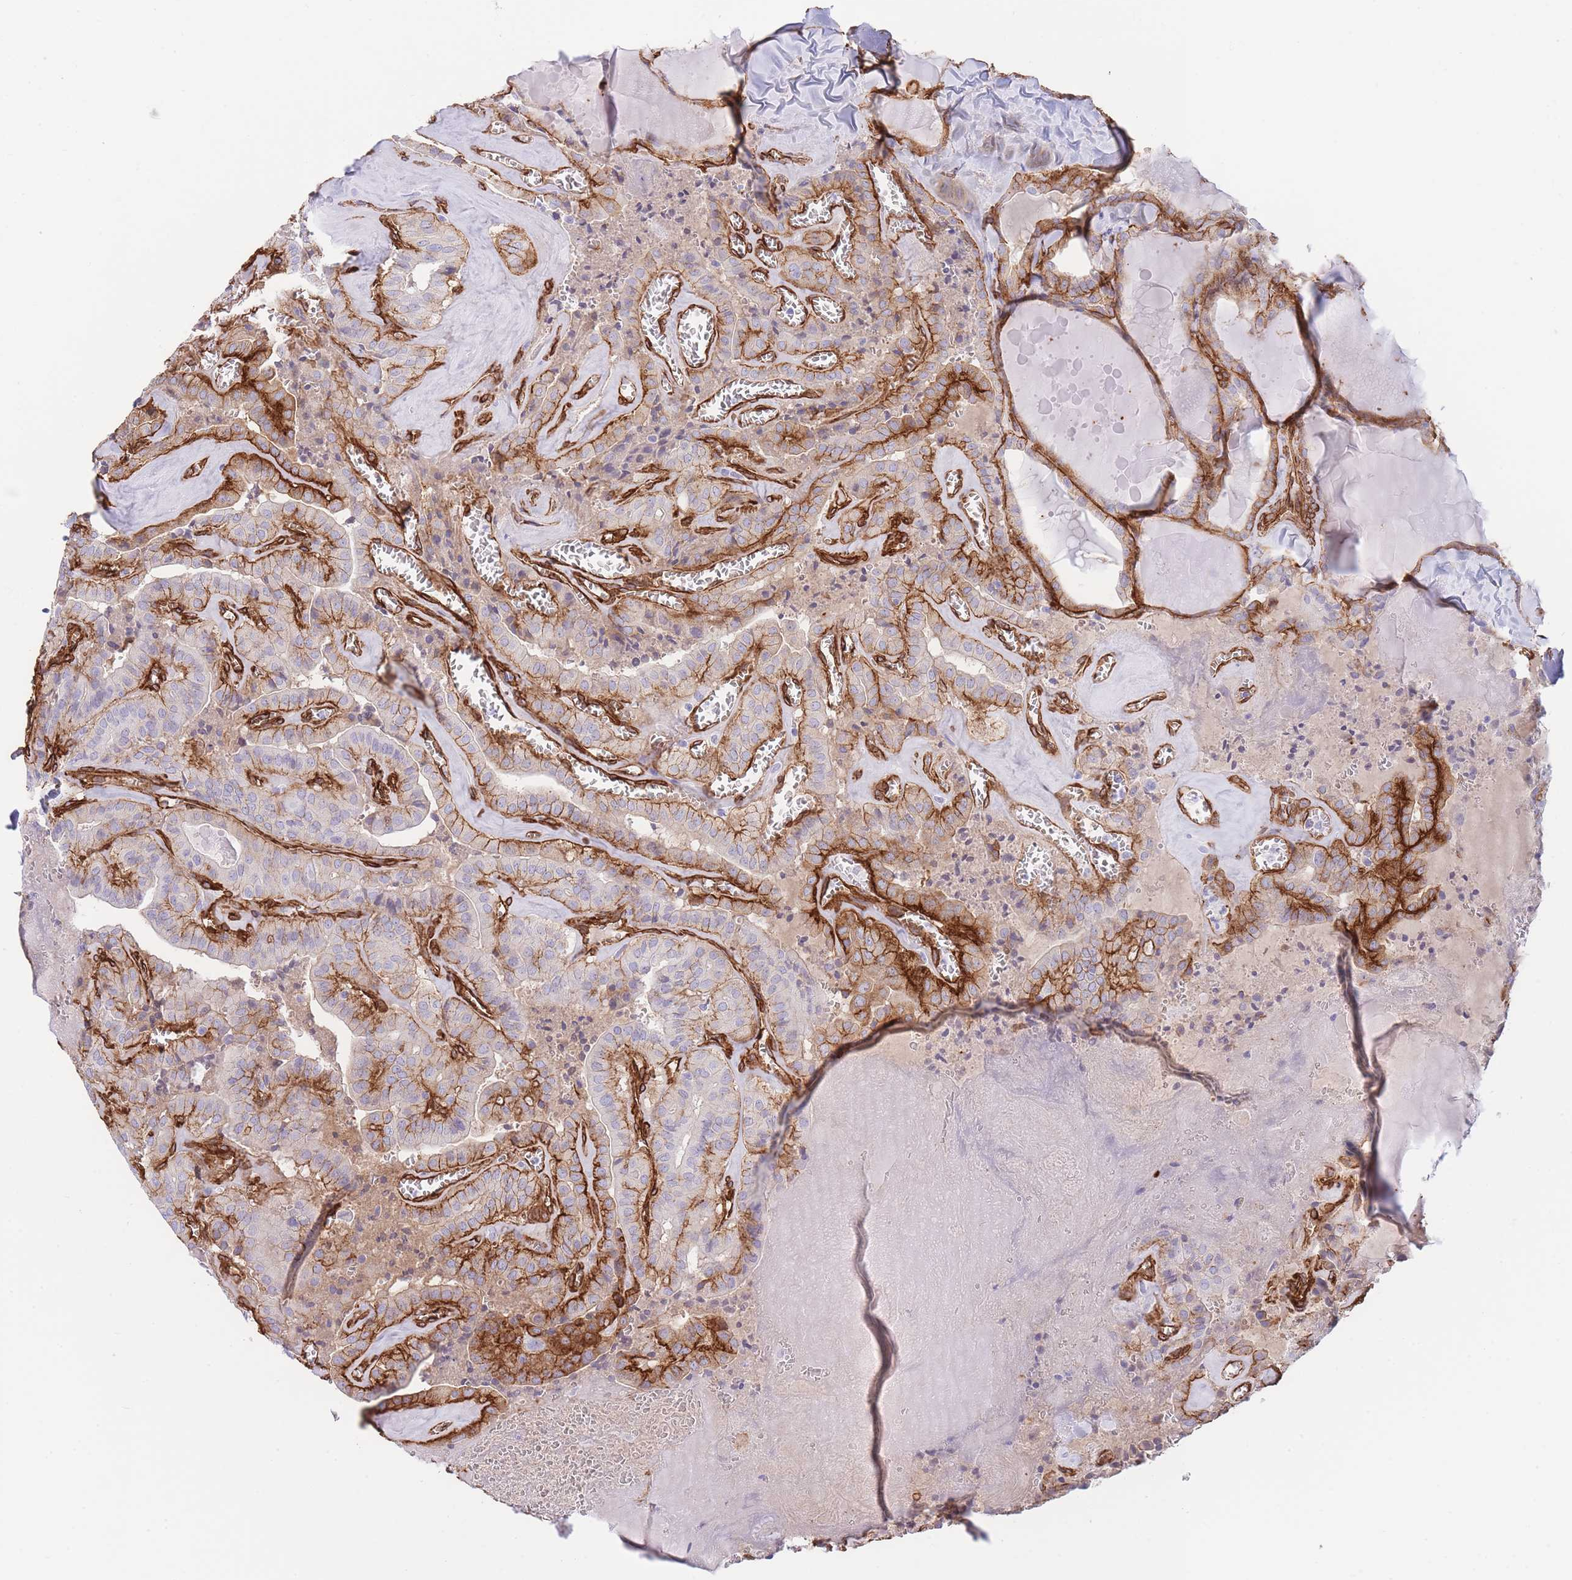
{"staining": {"intensity": "moderate", "quantity": "25%-75%", "location": "cytoplasmic/membranous"}, "tissue": "thyroid cancer", "cell_type": "Tumor cells", "image_type": "cancer", "snomed": [{"axis": "morphology", "description": "Papillary adenocarcinoma, NOS"}, {"axis": "topography", "description": "Thyroid gland"}], "caption": "Papillary adenocarcinoma (thyroid) stained with a brown dye reveals moderate cytoplasmic/membranous positive expression in about 25%-75% of tumor cells.", "gene": "CAVIN1", "patient": {"sex": "male", "age": 52}}